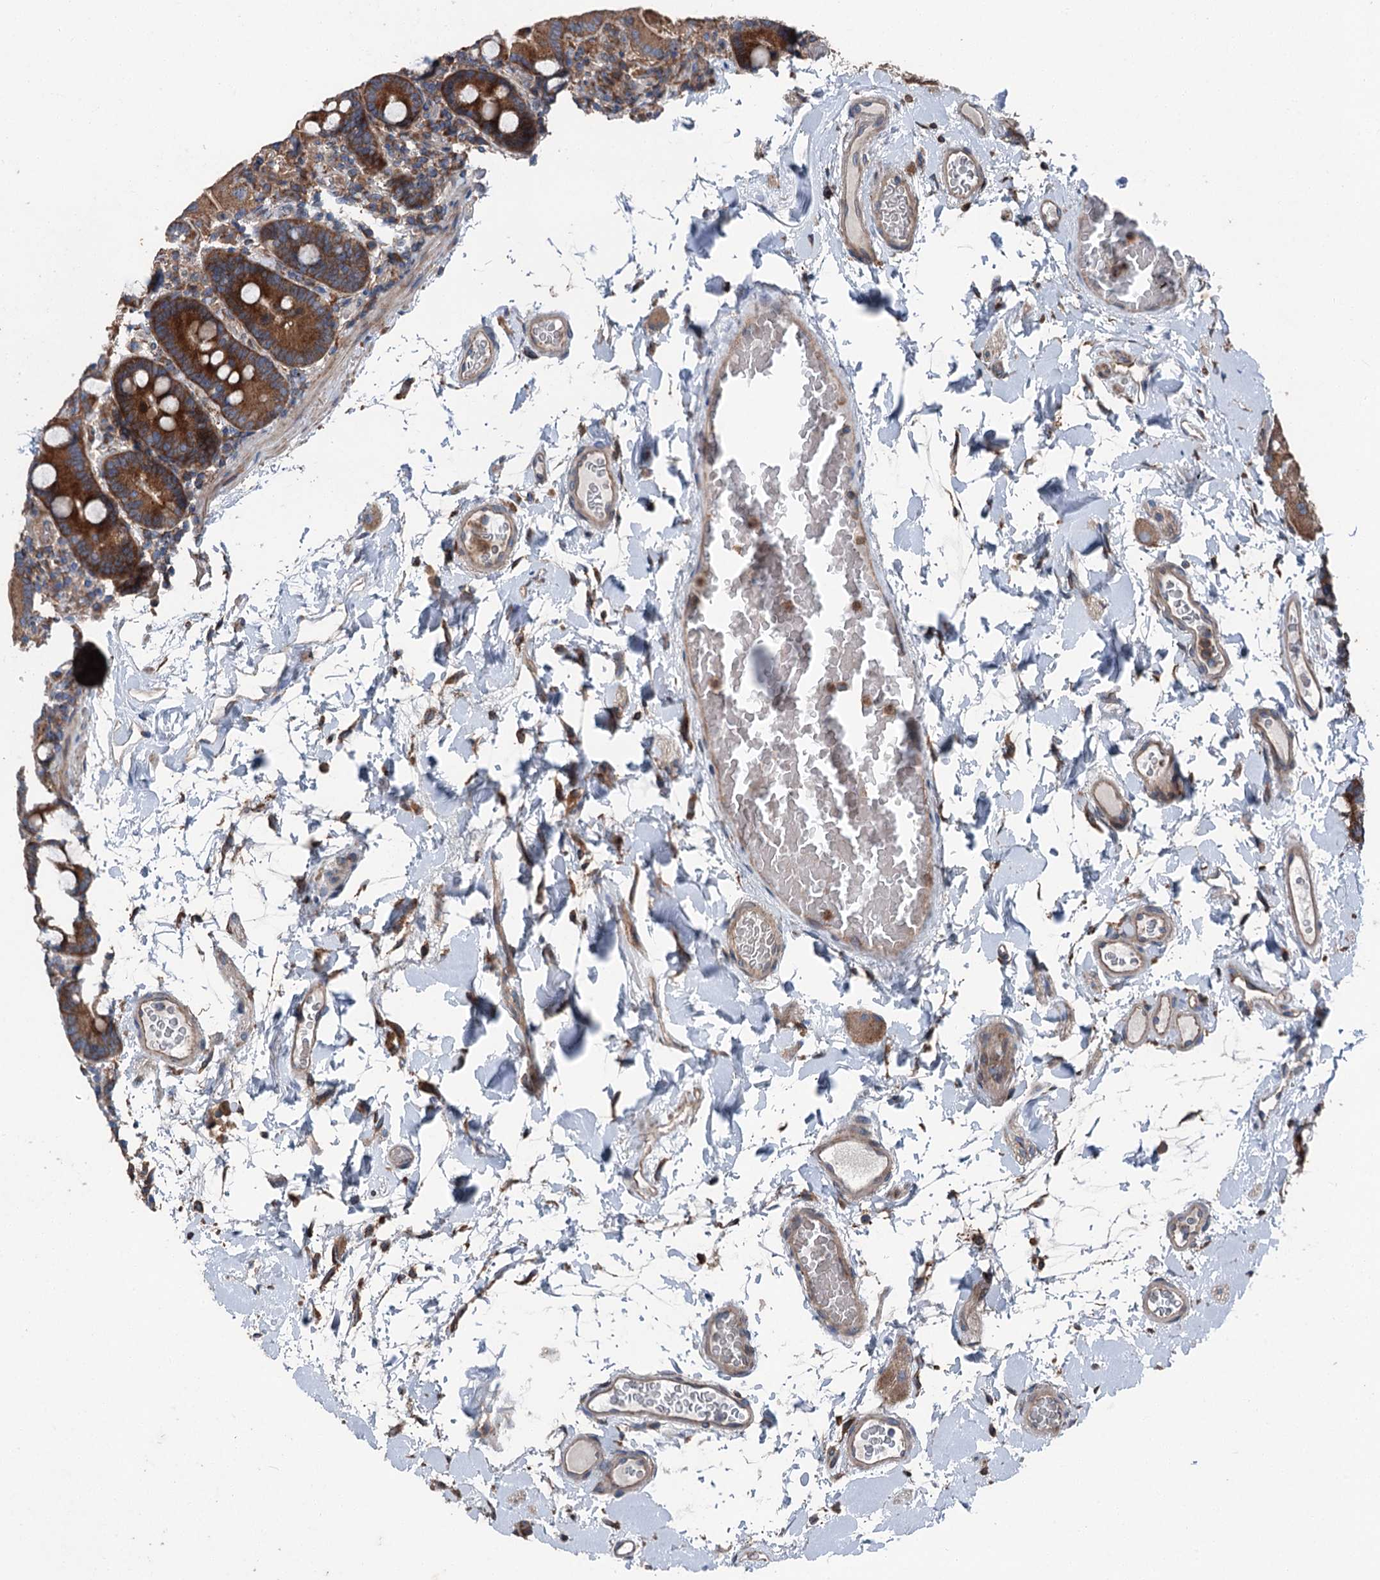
{"staining": {"intensity": "strong", "quantity": ">75%", "location": "cytoplasmic/membranous"}, "tissue": "duodenum", "cell_type": "Glandular cells", "image_type": "normal", "snomed": [{"axis": "morphology", "description": "Normal tissue, NOS"}, {"axis": "topography", "description": "Duodenum"}], "caption": "Glandular cells show high levels of strong cytoplasmic/membranous staining in approximately >75% of cells in benign human duodenum.", "gene": "RUFY1", "patient": {"sex": "male", "age": 55}}